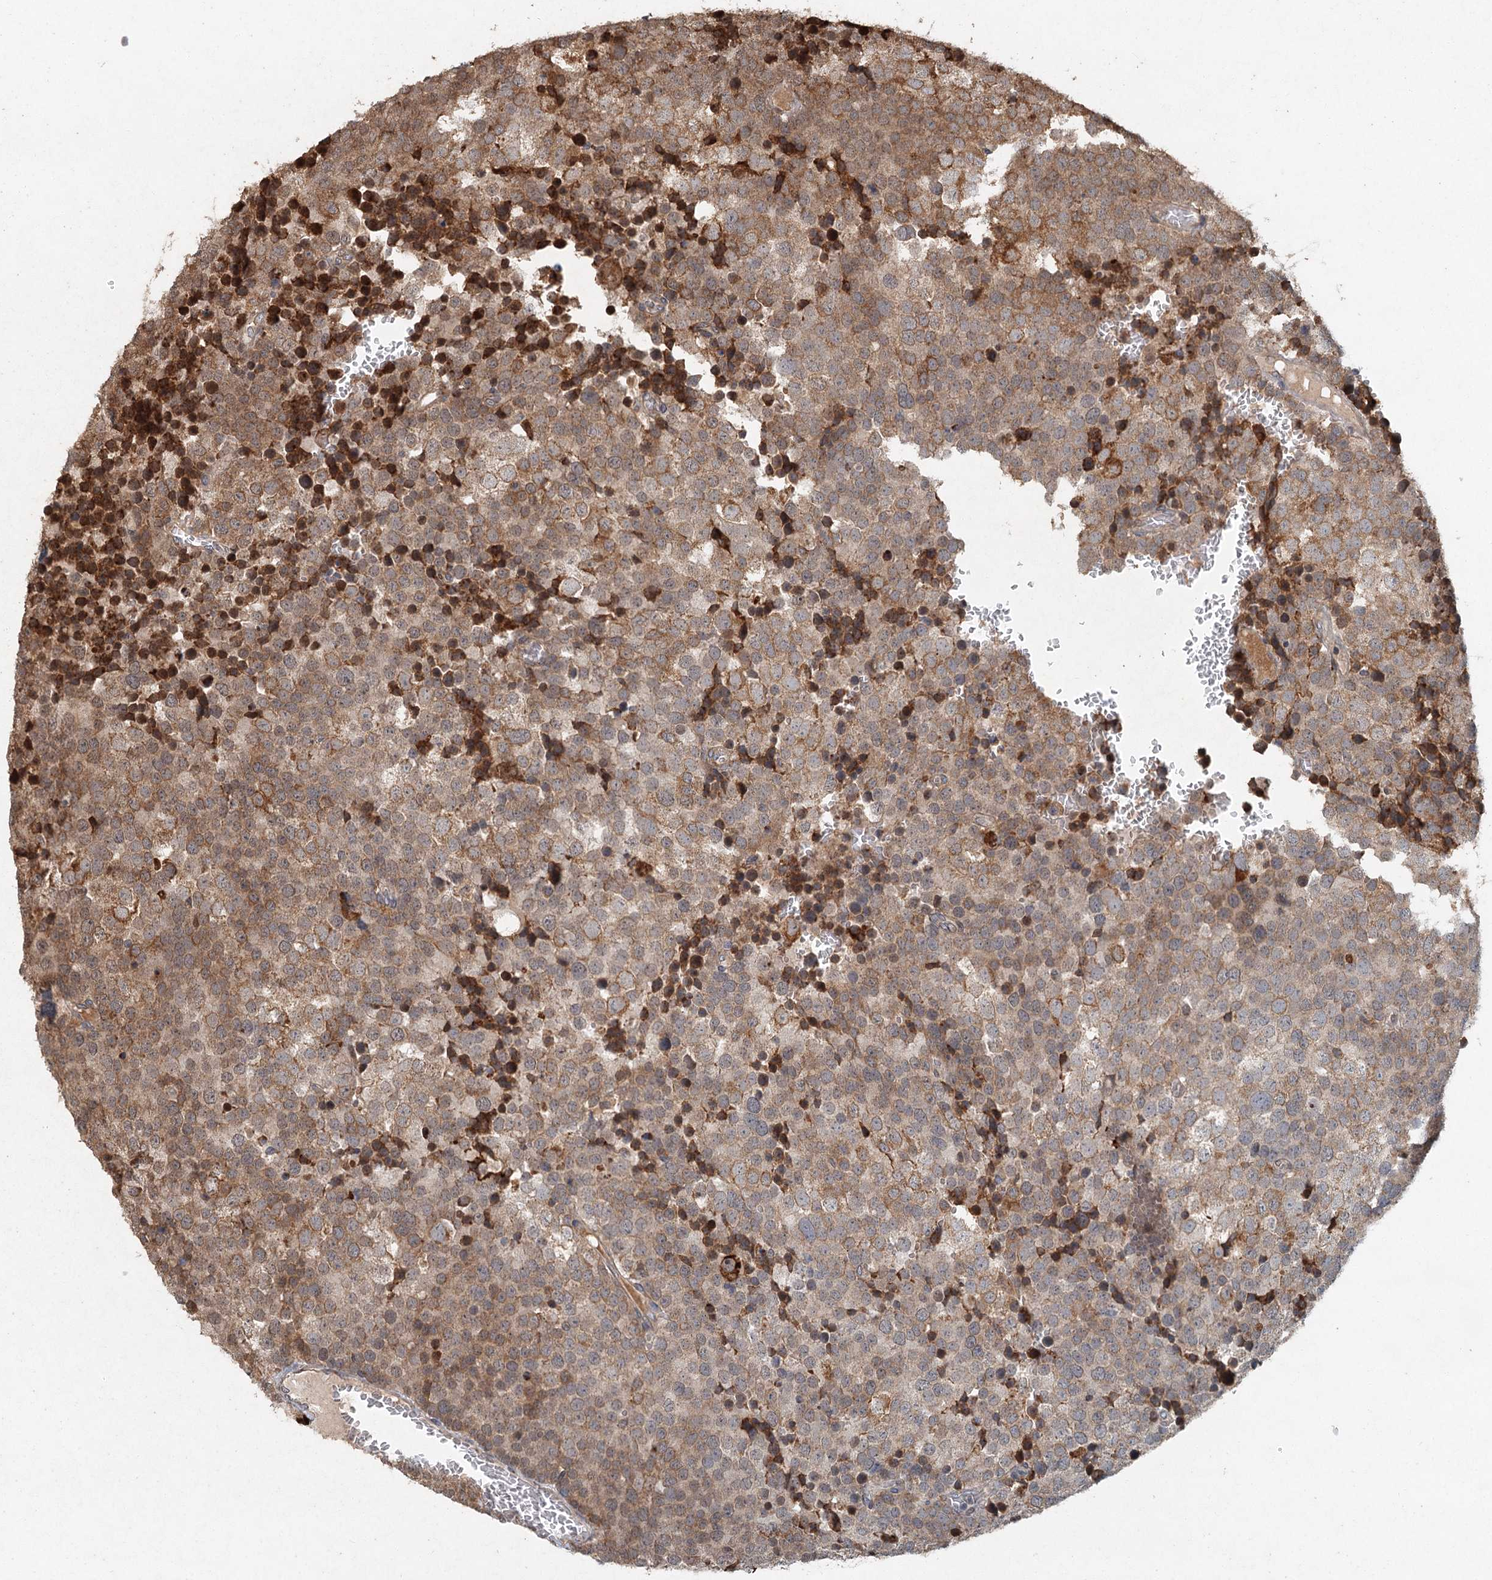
{"staining": {"intensity": "moderate", "quantity": "25%-75%", "location": "cytoplasmic/membranous"}, "tissue": "testis cancer", "cell_type": "Tumor cells", "image_type": "cancer", "snomed": [{"axis": "morphology", "description": "Seminoma, NOS"}, {"axis": "topography", "description": "Testis"}], "caption": "Approximately 25%-75% of tumor cells in testis cancer (seminoma) reveal moderate cytoplasmic/membranous protein staining as visualized by brown immunohistochemical staining.", "gene": "SRPX2", "patient": {"sex": "male", "age": 71}}